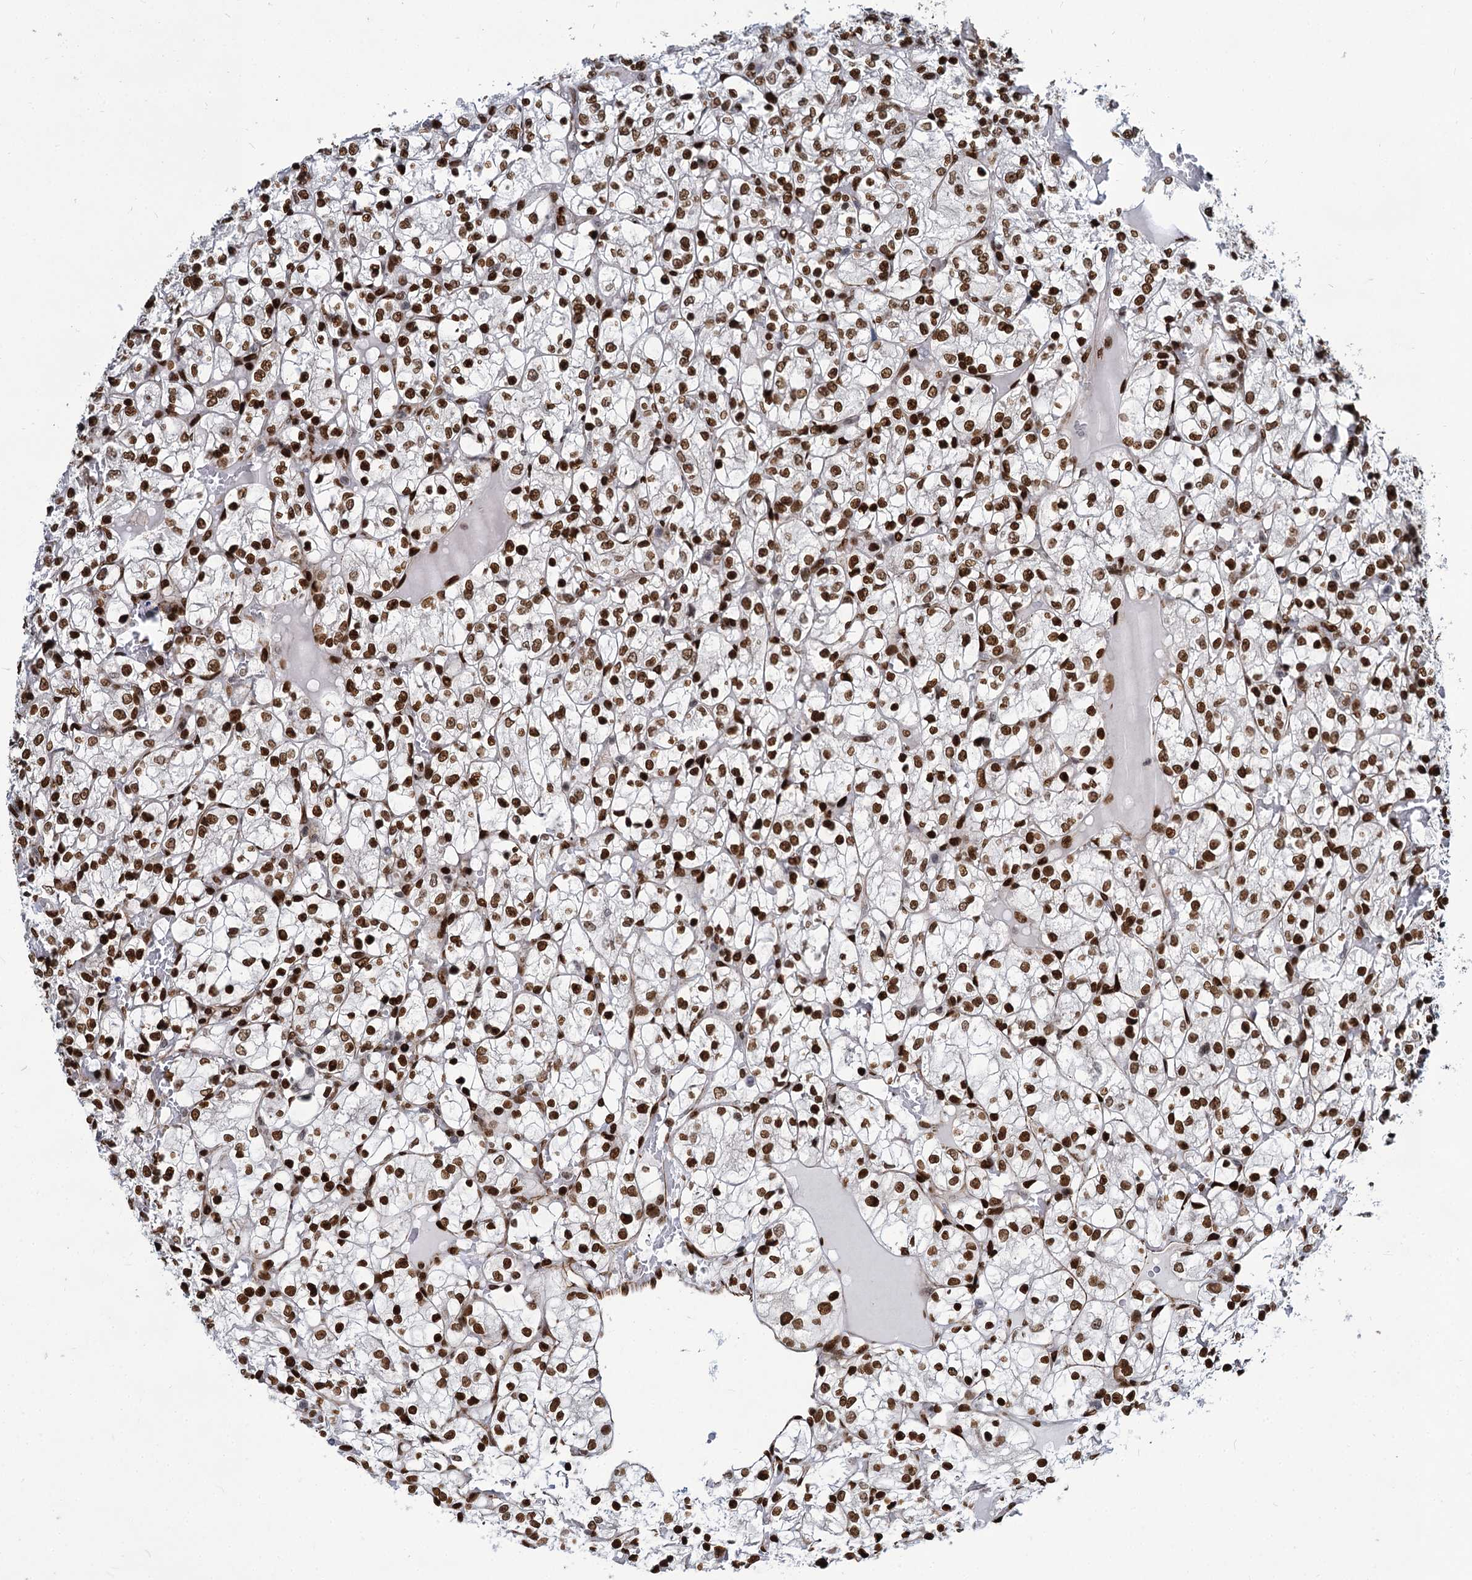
{"staining": {"intensity": "strong", "quantity": ">75%", "location": "nuclear"}, "tissue": "renal cancer", "cell_type": "Tumor cells", "image_type": "cancer", "snomed": [{"axis": "morphology", "description": "Adenocarcinoma, NOS"}, {"axis": "topography", "description": "Kidney"}], "caption": "Protein expression analysis of adenocarcinoma (renal) shows strong nuclear positivity in approximately >75% of tumor cells. (Stains: DAB (3,3'-diaminobenzidine) in brown, nuclei in blue, Microscopy: brightfield microscopy at high magnification).", "gene": "MECP2", "patient": {"sex": "female", "age": 69}}